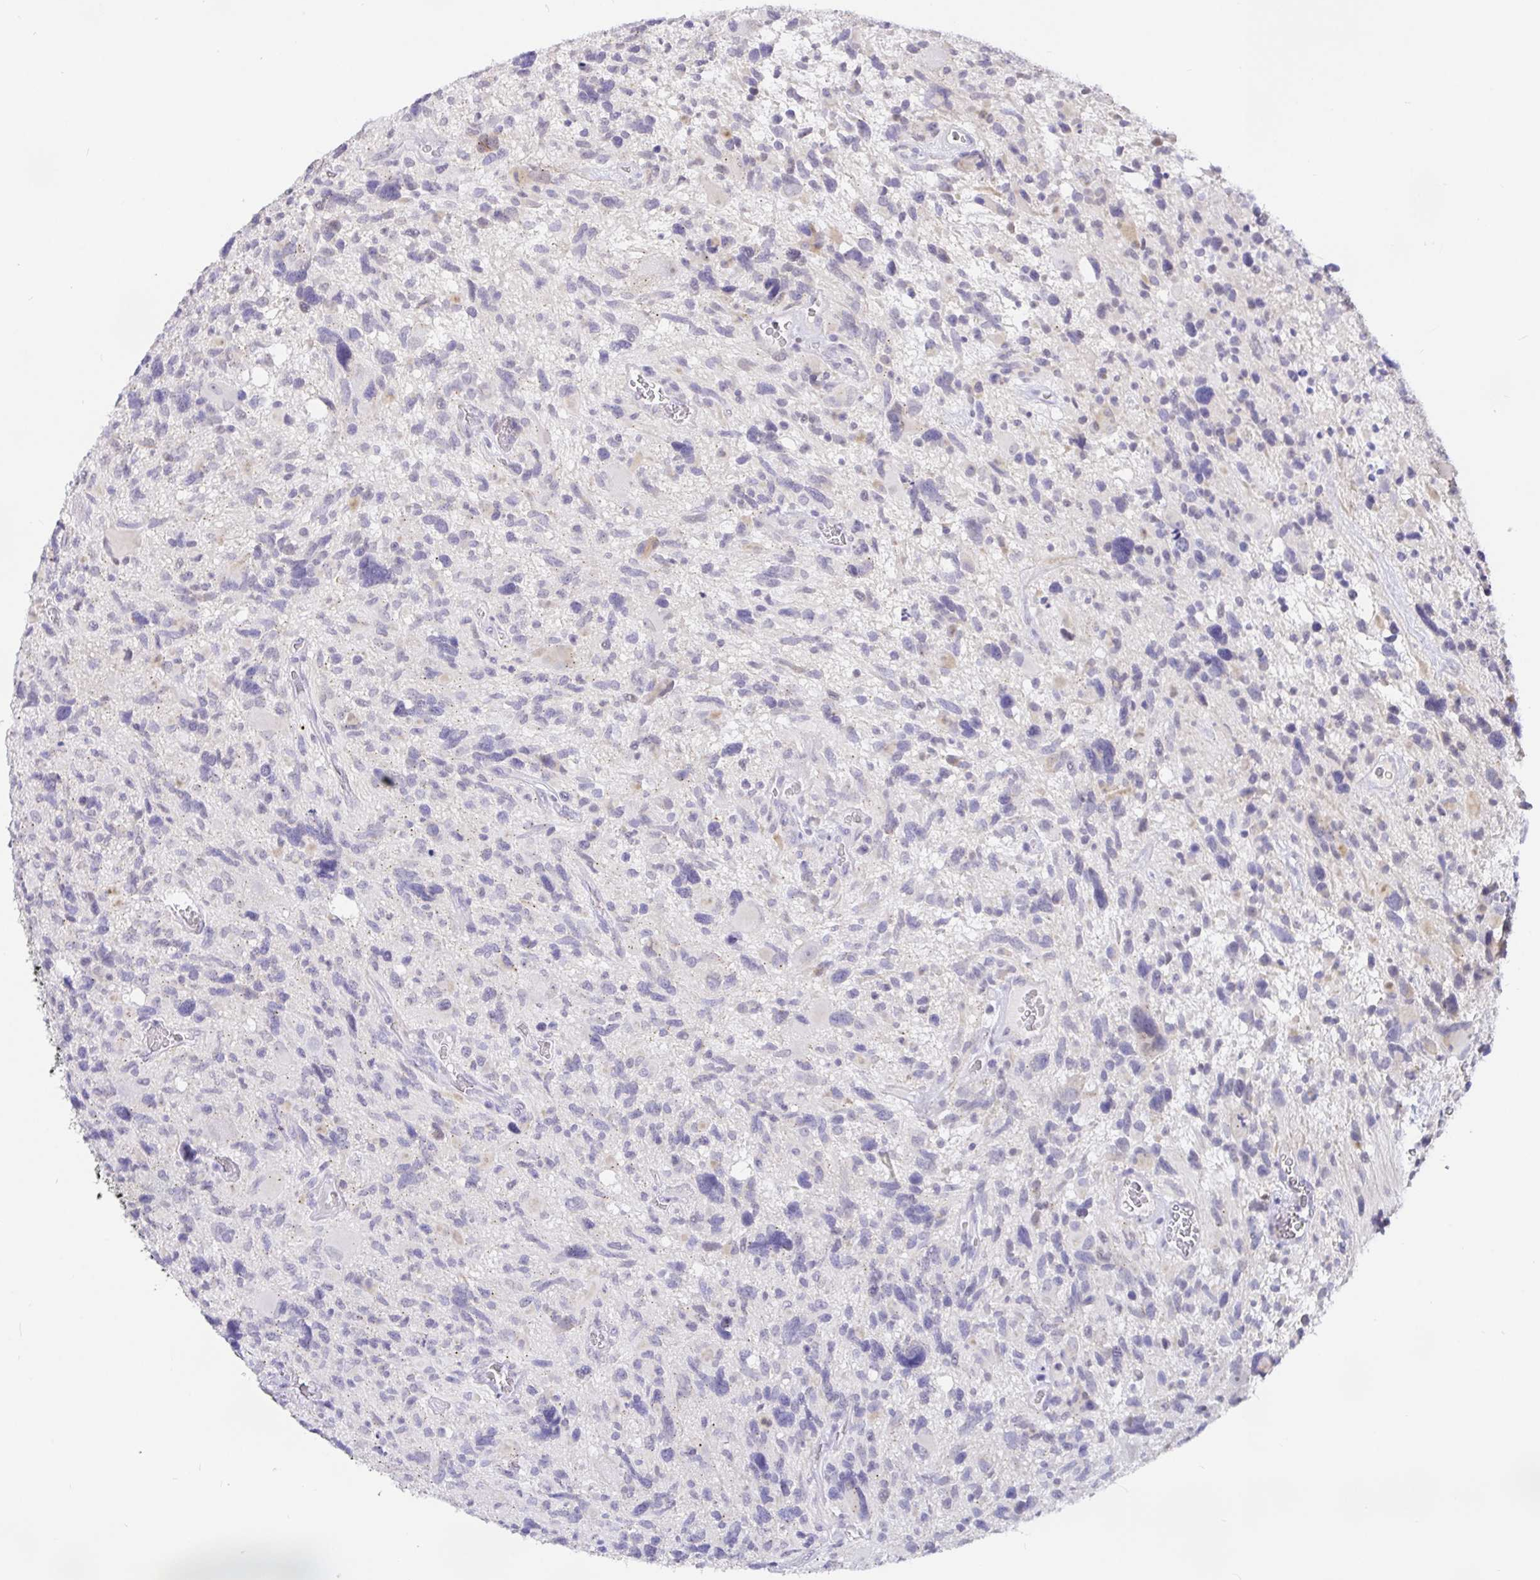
{"staining": {"intensity": "negative", "quantity": "none", "location": "none"}, "tissue": "glioma", "cell_type": "Tumor cells", "image_type": "cancer", "snomed": [{"axis": "morphology", "description": "Glioma, malignant, High grade"}, {"axis": "topography", "description": "Brain"}], "caption": "Malignant high-grade glioma was stained to show a protein in brown. There is no significant staining in tumor cells.", "gene": "EZHIP", "patient": {"sex": "male", "age": 49}}